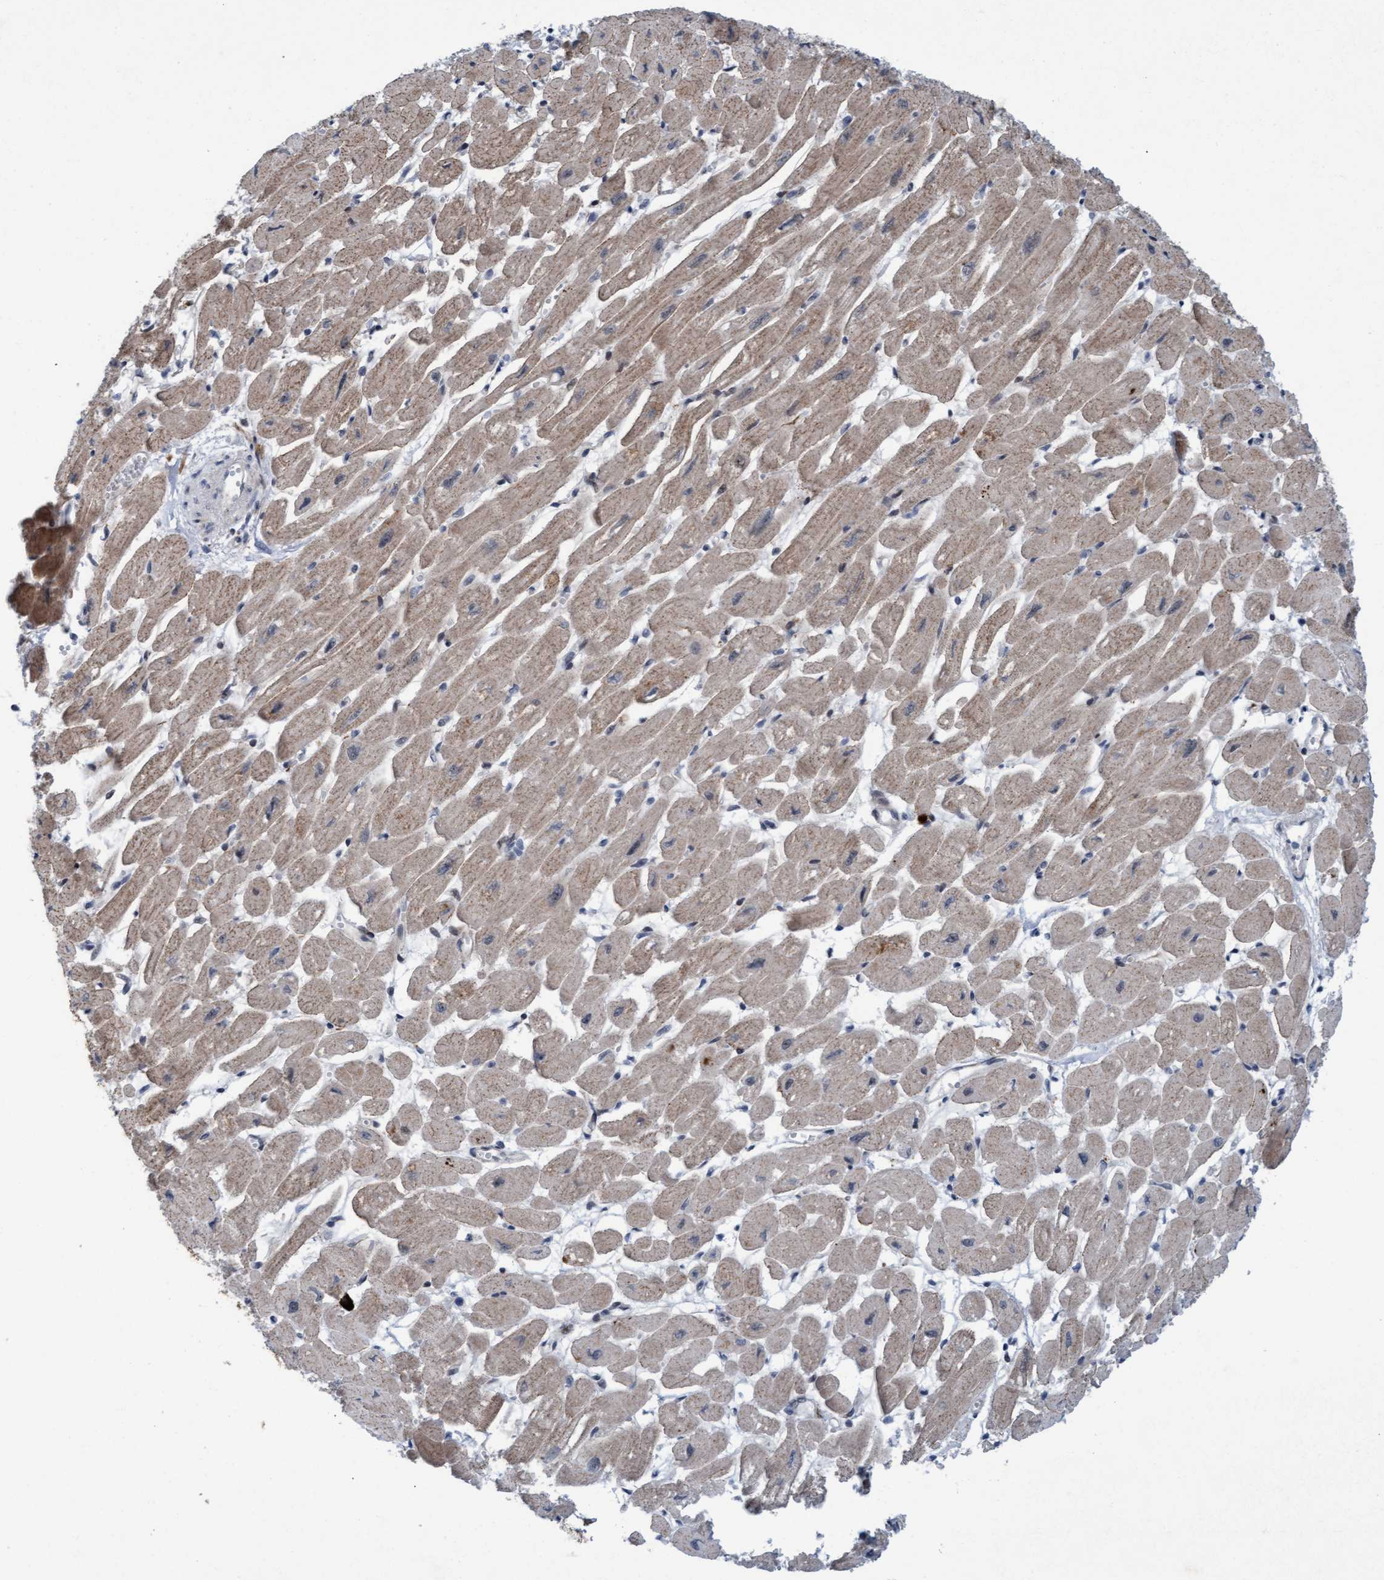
{"staining": {"intensity": "weak", "quantity": ">75%", "location": "cytoplasmic/membranous,nuclear"}, "tissue": "heart muscle", "cell_type": "Cardiomyocytes", "image_type": "normal", "snomed": [{"axis": "morphology", "description": "Normal tissue, NOS"}, {"axis": "topography", "description": "Heart"}], "caption": "The image shows a brown stain indicating the presence of a protein in the cytoplasmic/membranous,nuclear of cardiomyocytes in heart muscle. (Stains: DAB in brown, nuclei in blue, Microscopy: brightfield microscopy at high magnification).", "gene": "CWC27", "patient": {"sex": "female", "age": 54}}